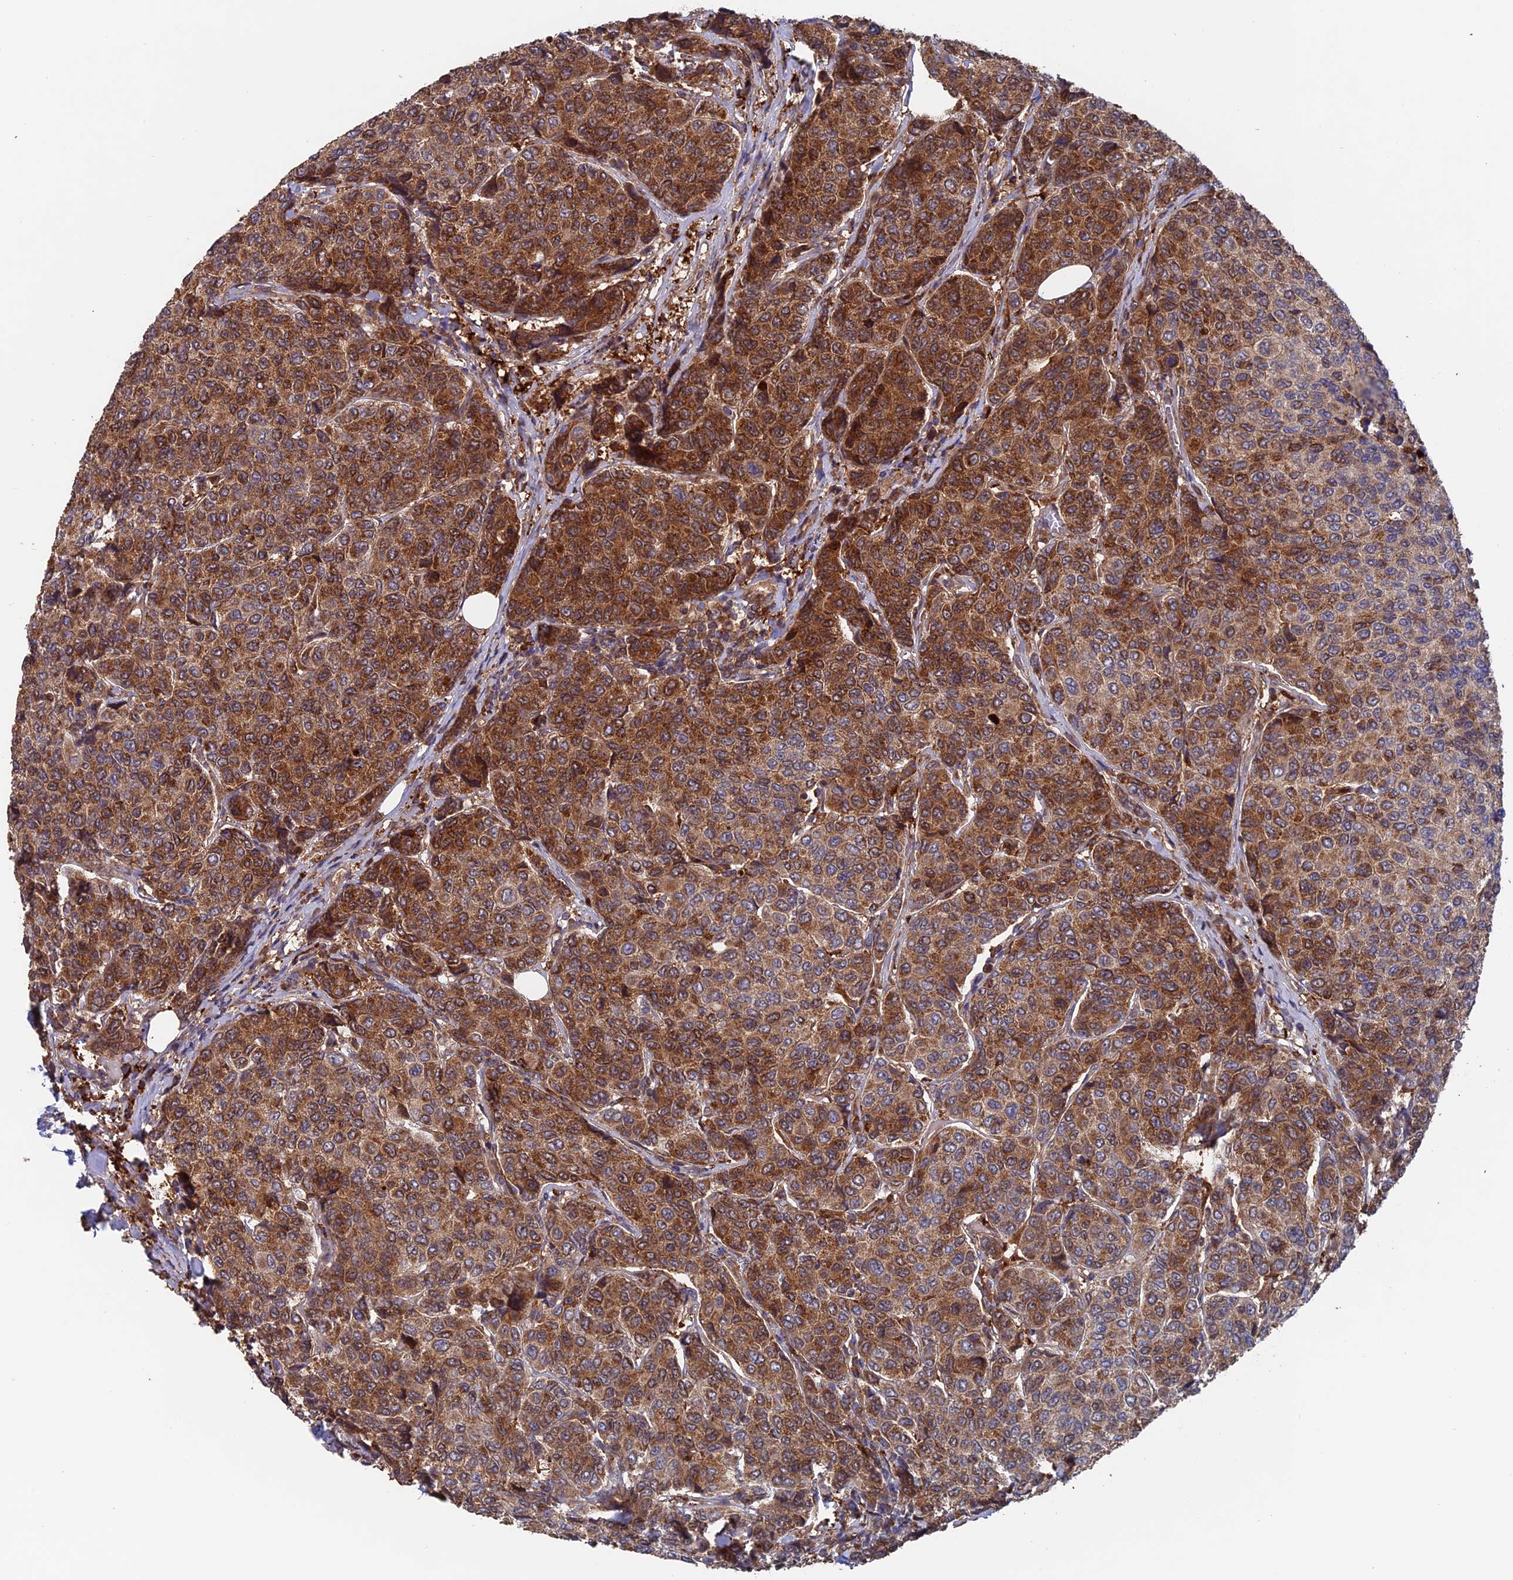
{"staining": {"intensity": "strong", "quantity": ">75%", "location": "cytoplasmic/membranous"}, "tissue": "breast cancer", "cell_type": "Tumor cells", "image_type": "cancer", "snomed": [{"axis": "morphology", "description": "Duct carcinoma"}, {"axis": "topography", "description": "Breast"}], "caption": "High-magnification brightfield microscopy of breast cancer stained with DAB (brown) and counterstained with hematoxylin (blue). tumor cells exhibit strong cytoplasmic/membranous positivity is present in about>75% of cells.", "gene": "DTYMK", "patient": {"sex": "female", "age": 55}}